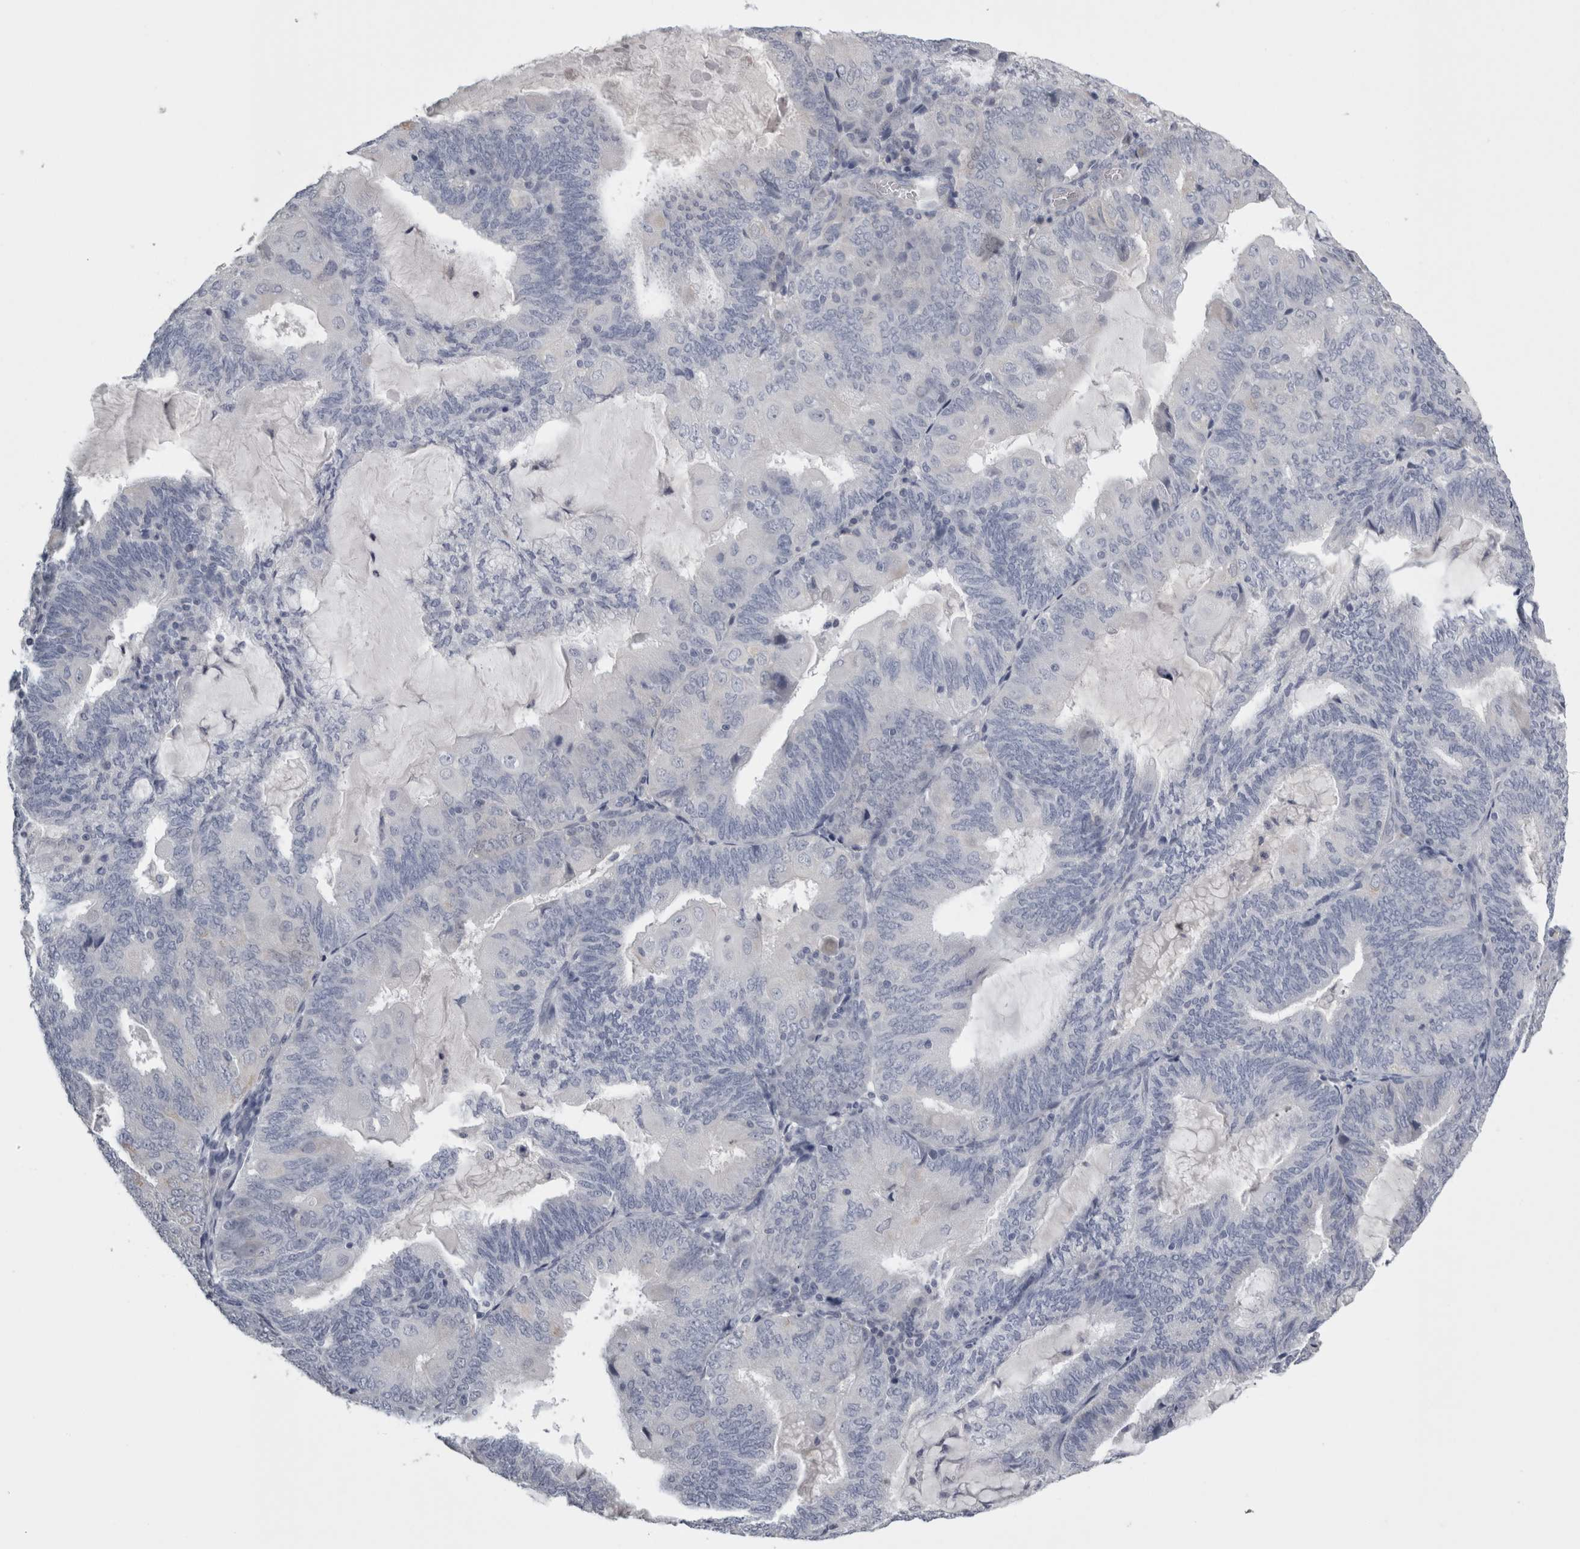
{"staining": {"intensity": "negative", "quantity": "none", "location": "none"}, "tissue": "endometrial cancer", "cell_type": "Tumor cells", "image_type": "cancer", "snomed": [{"axis": "morphology", "description": "Adenocarcinoma, NOS"}, {"axis": "topography", "description": "Endometrium"}], "caption": "DAB immunohistochemical staining of human endometrial adenocarcinoma shows no significant positivity in tumor cells.", "gene": "TCAP", "patient": {"sex": "female", "age": 81}}